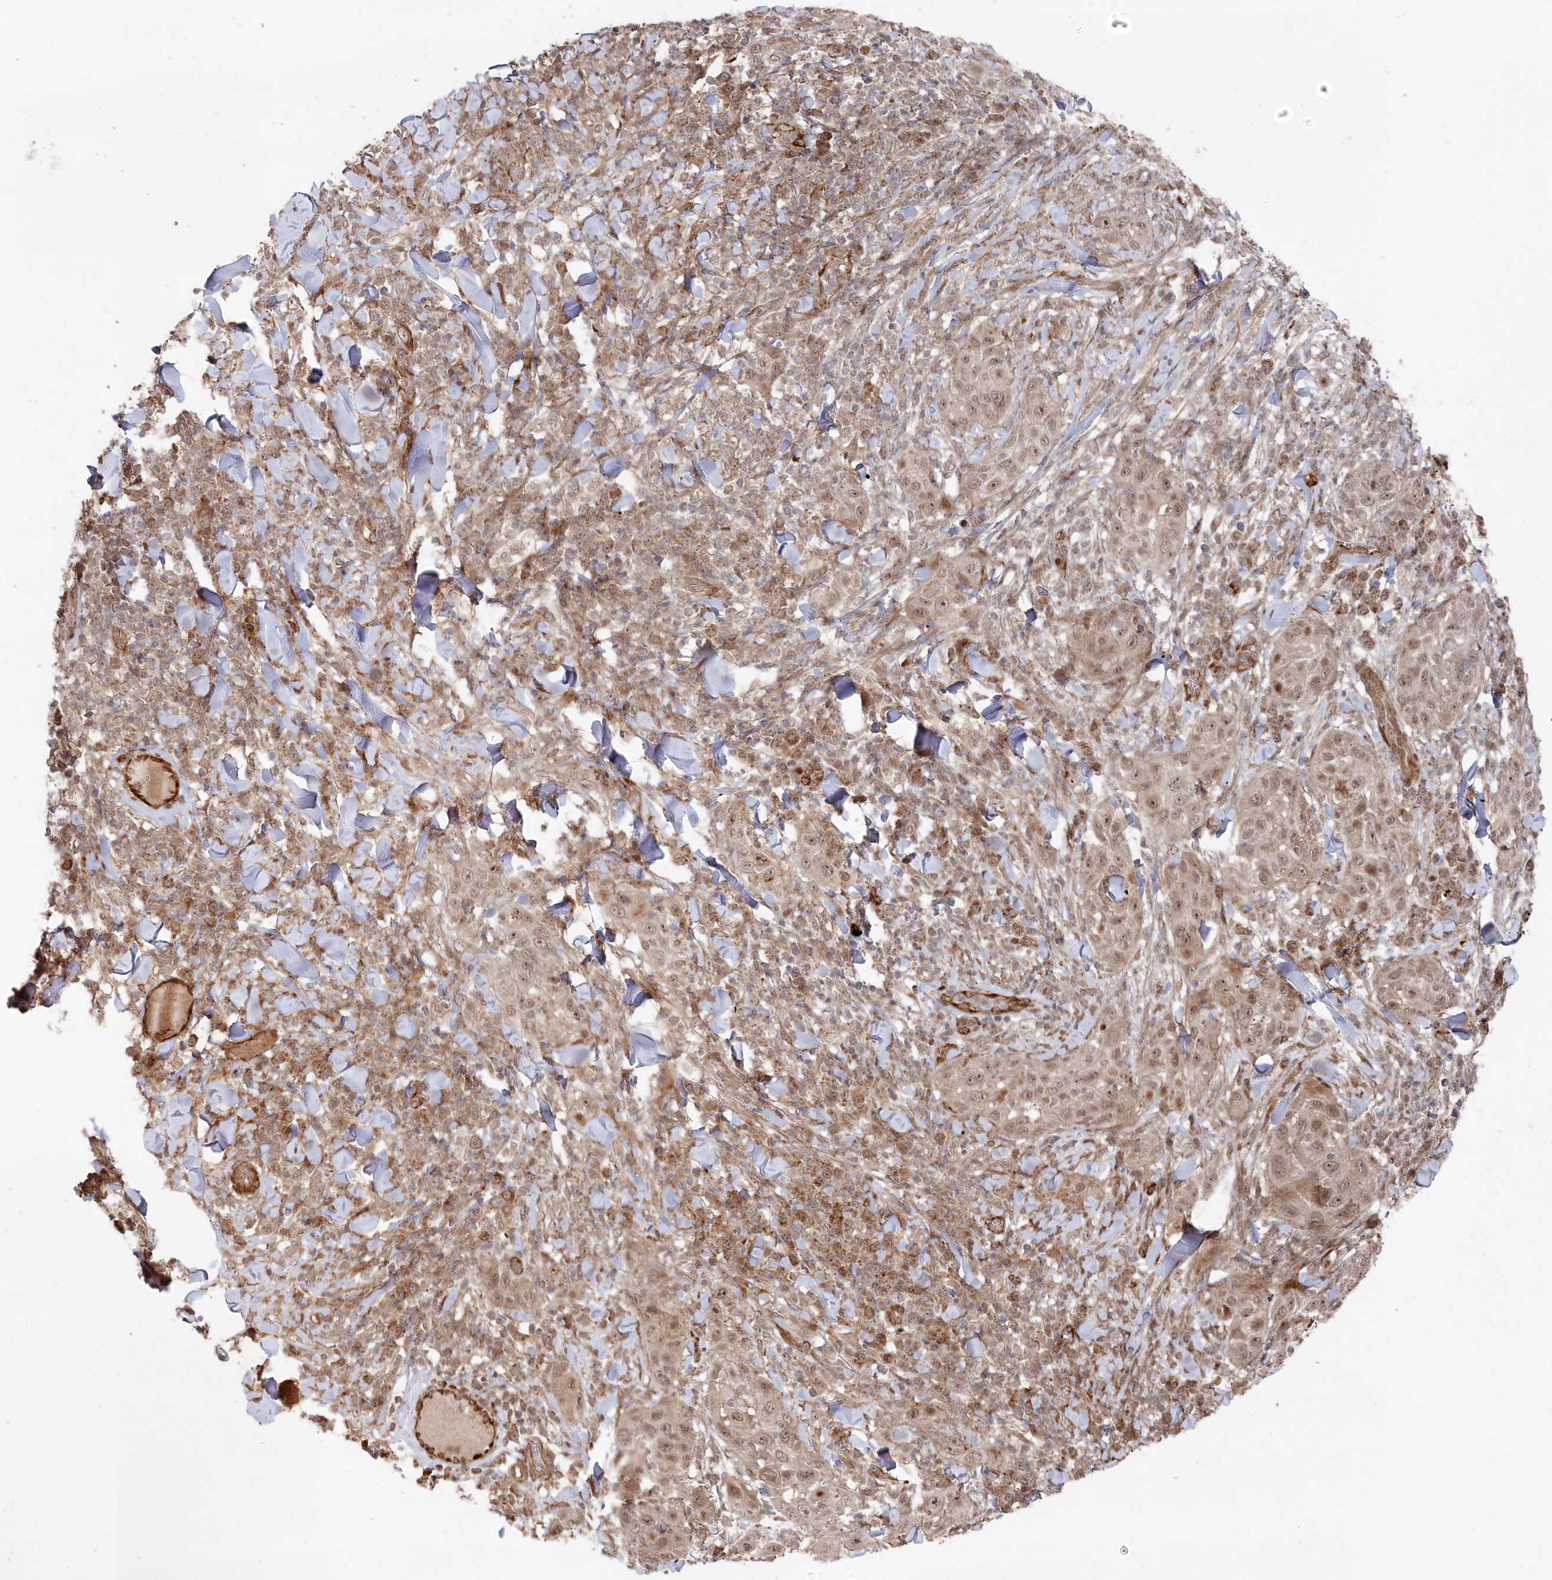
{"staining": {"intensity": "moderate", "quantity": ">75%", "location": "cytoplasmic/membranous,nuclear"}, "tissue": "skin cancer", "cell_type": "Tumor cells", "image_type": "cancer", "snomed": [{"axis": "morphology", "description": "Squamous cell carcinoma, NOS"}, {"axis": "topography", "description": "Skin"}], "caption": "Tumor cells show medium levels of moderate cytoplasmic/membranous and nuclear positivity in approximately >75% of cells in squamous cell carcinoma (skin). (DAB IHC with brightfield microscopy, high magnification).", "gene": "POLR3A", "patient": {"sex": "female", "age": 44}}